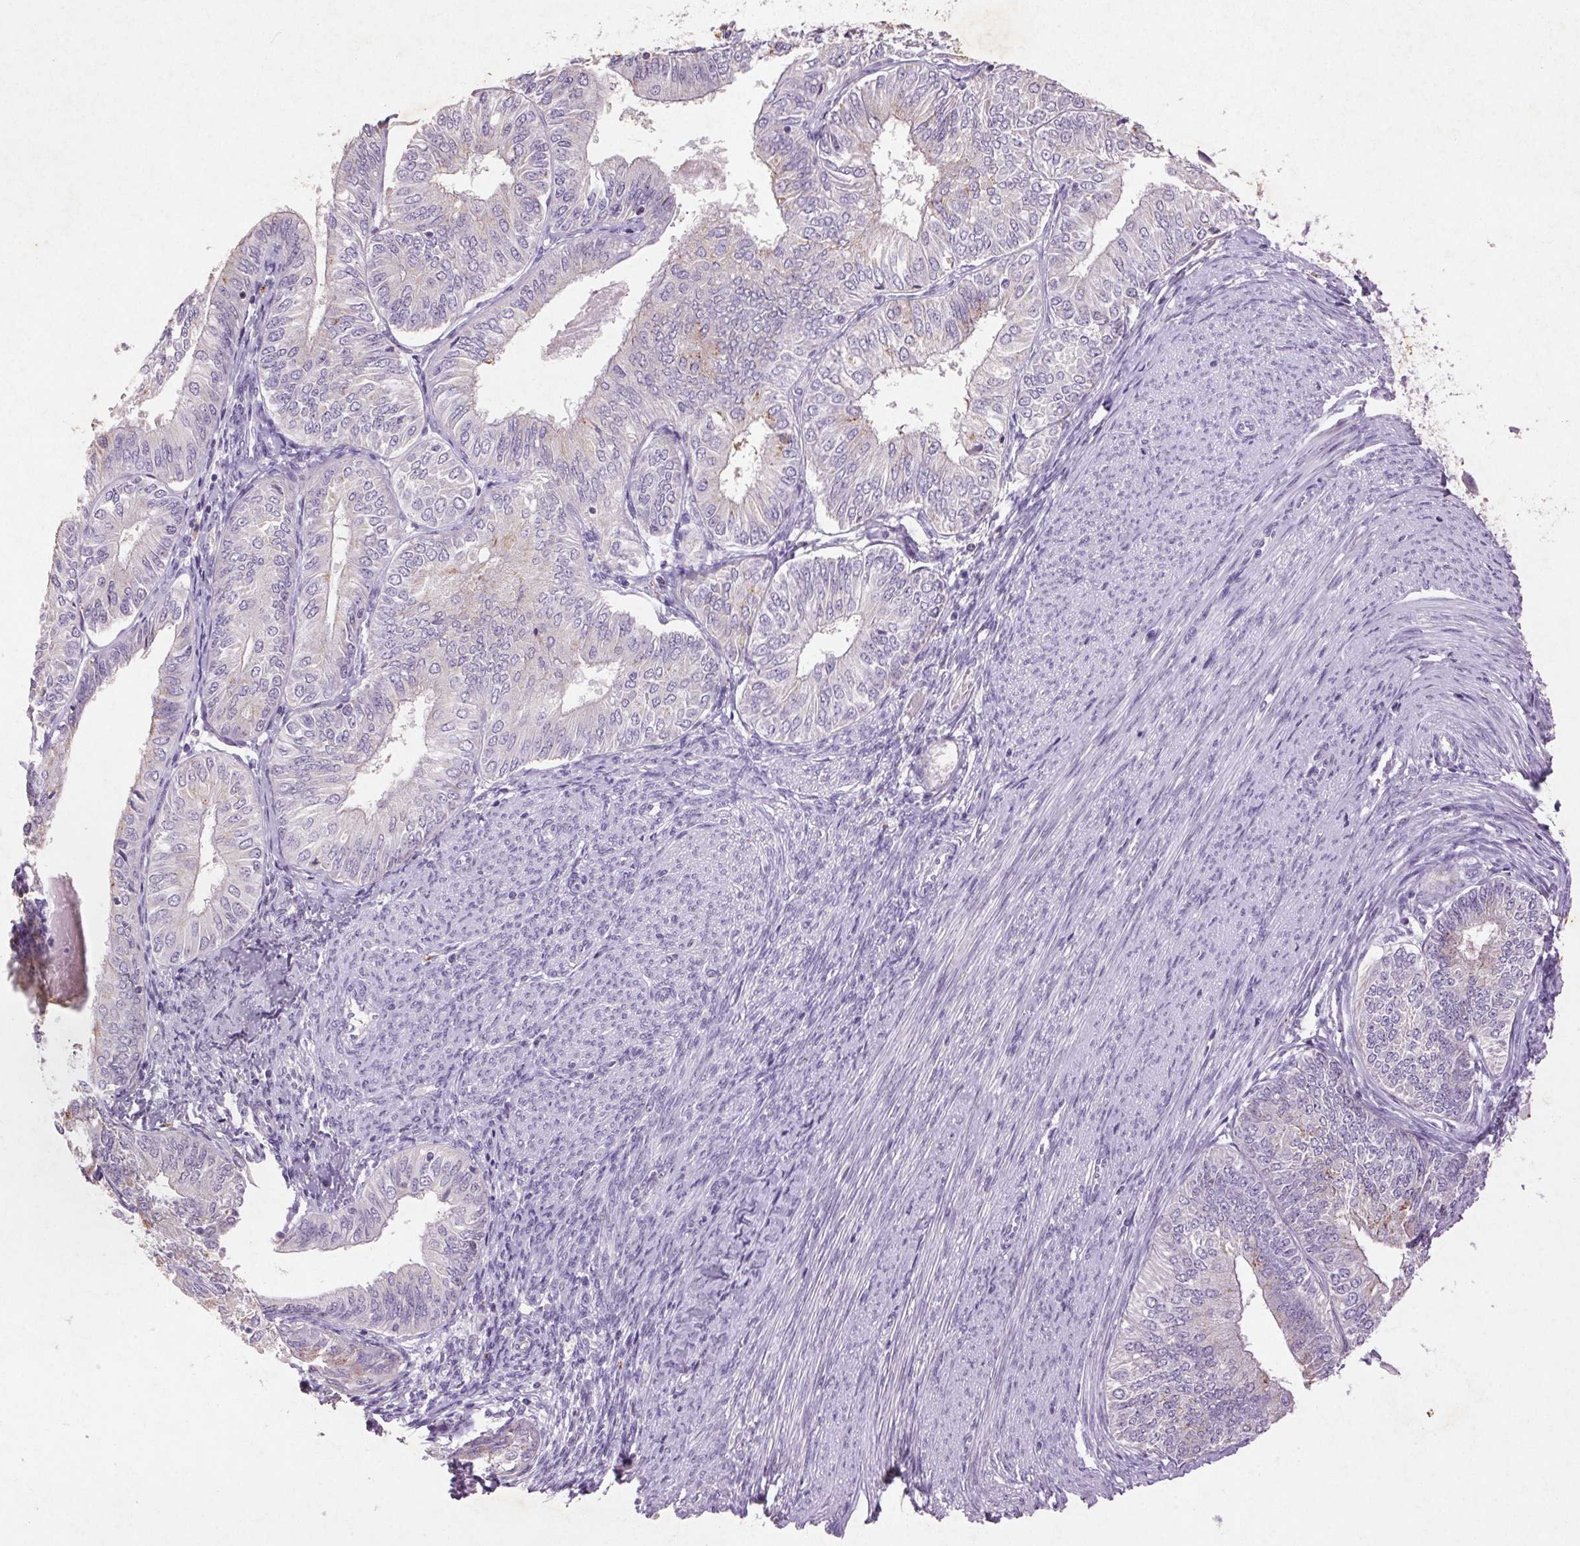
{"staining": {"intensity": "negative", "quantity": "none", "location": "none"}, "tissue": "endometrial cancer", "cell_type": "Tumor cells", "image_type": "cancer", "snomed": [{"axis": "morphology", "description": "Adenocarcinoma, NOS"}, {"axis": "topography", "description": "Endometrium"}], "caption": "An IHC image of endometrial adenocarcinoma is shown. There is no staining in tumor cells of endometrial adenocarcinoma.", "gene": "FNDC7", "patient": {"sex": "female", "age": 58}}